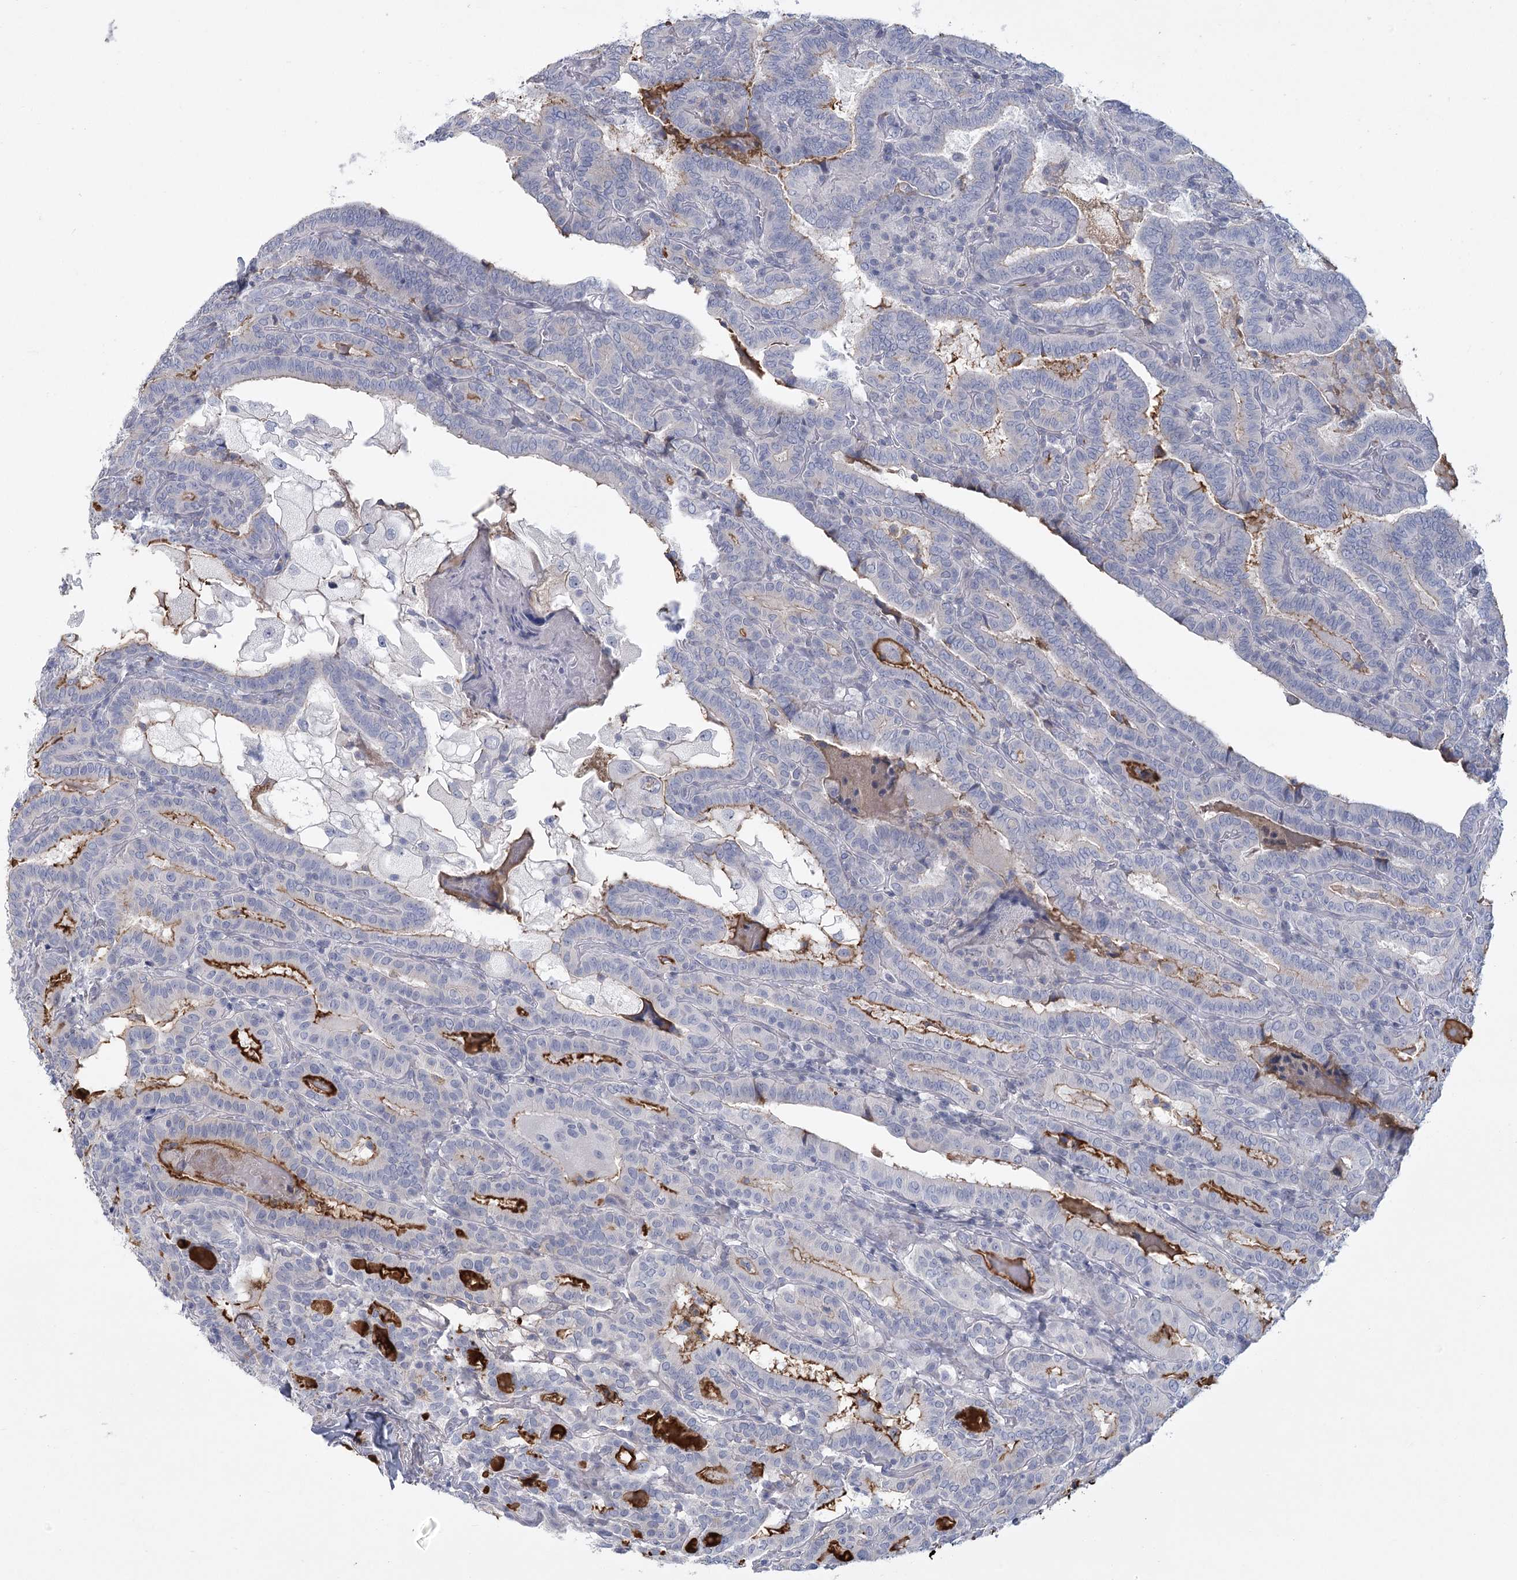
{"staining": {"intensity": "moderate", "quantity": "<25%", "location": "cytoplasmic/membranous"}, "tissue": "thyroid cancer", "cell_type": "Tumor cells", "image_type": "cancer", "snomed": [{"axis": "morphology", "description": "Papillary adenocarcinoma, NOS"}, {"axis": "topography", "description": "Thyroid gland"}], "caption": "Thyroid papillary adenocarcinoma stained for a protein (brown) exhibits moderate cytoplasmic/membranous positive staining in about <25% of tumor cells.", "gene": "FAM76B", "patient": {"sex": "female", "age": 72}}